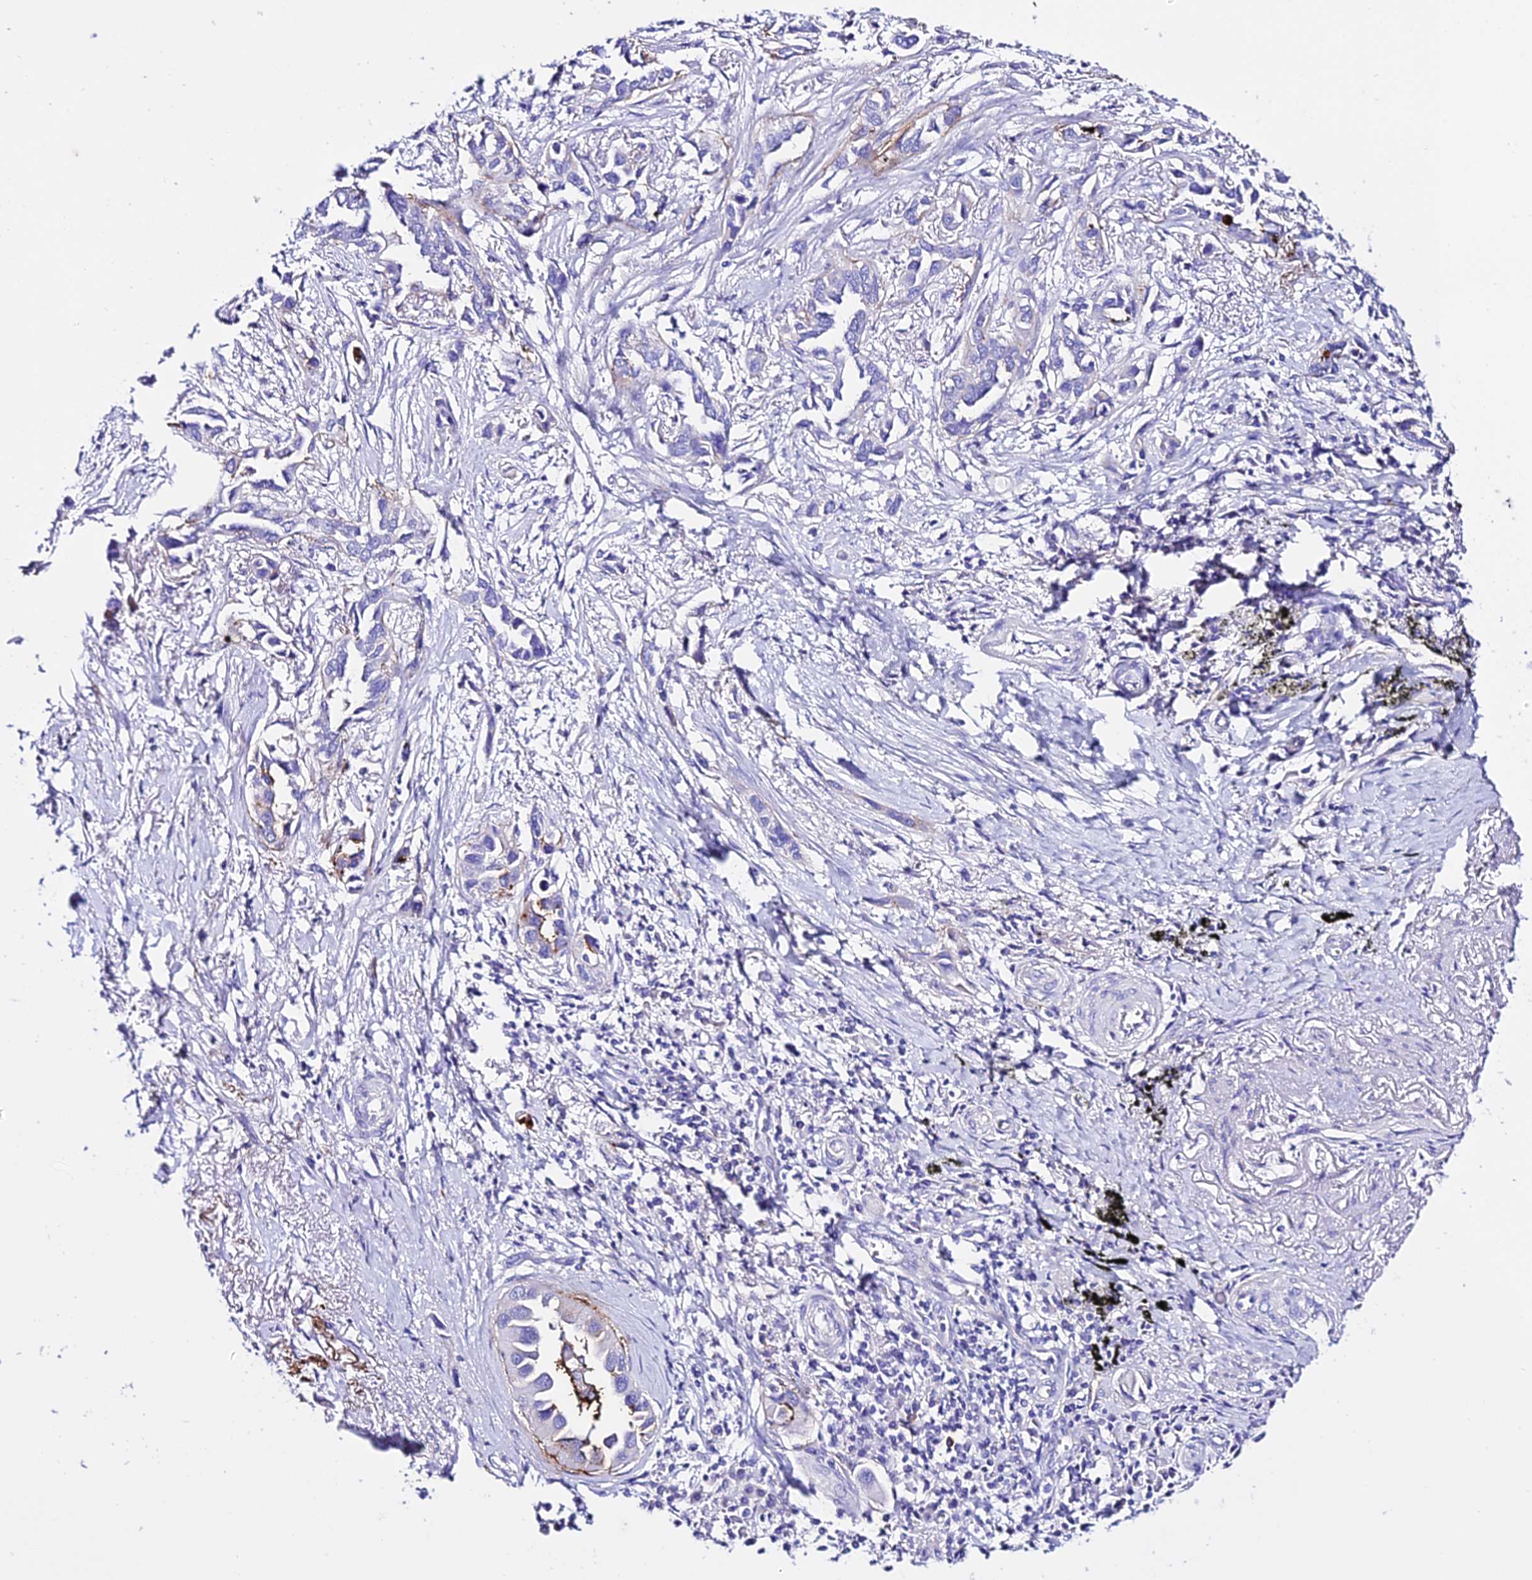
{"staining": {"intensity": "negative", "quantity": "none", "location": "none"}, "tissue": "lung cancer", "cell_type": "Tumor cells", "image_type": "cancer", "snomed": [{"axis": "morphology", "description": "Adenocarcinoma, NOS"}, {"axis": "topography", "description": "Lung"}], "caption": "This histopathology image is of lung cancer stained with immunohistochemistry to label a protein in brown with the nuclei are counter-stained blue. There is no expression in tumor cells. (DAB (3,3'-diaminobenzidine) IHC with hematoxylin counter stain).", "gene": "TMEM117", "patient": {"sex": "female", "age": 76}}